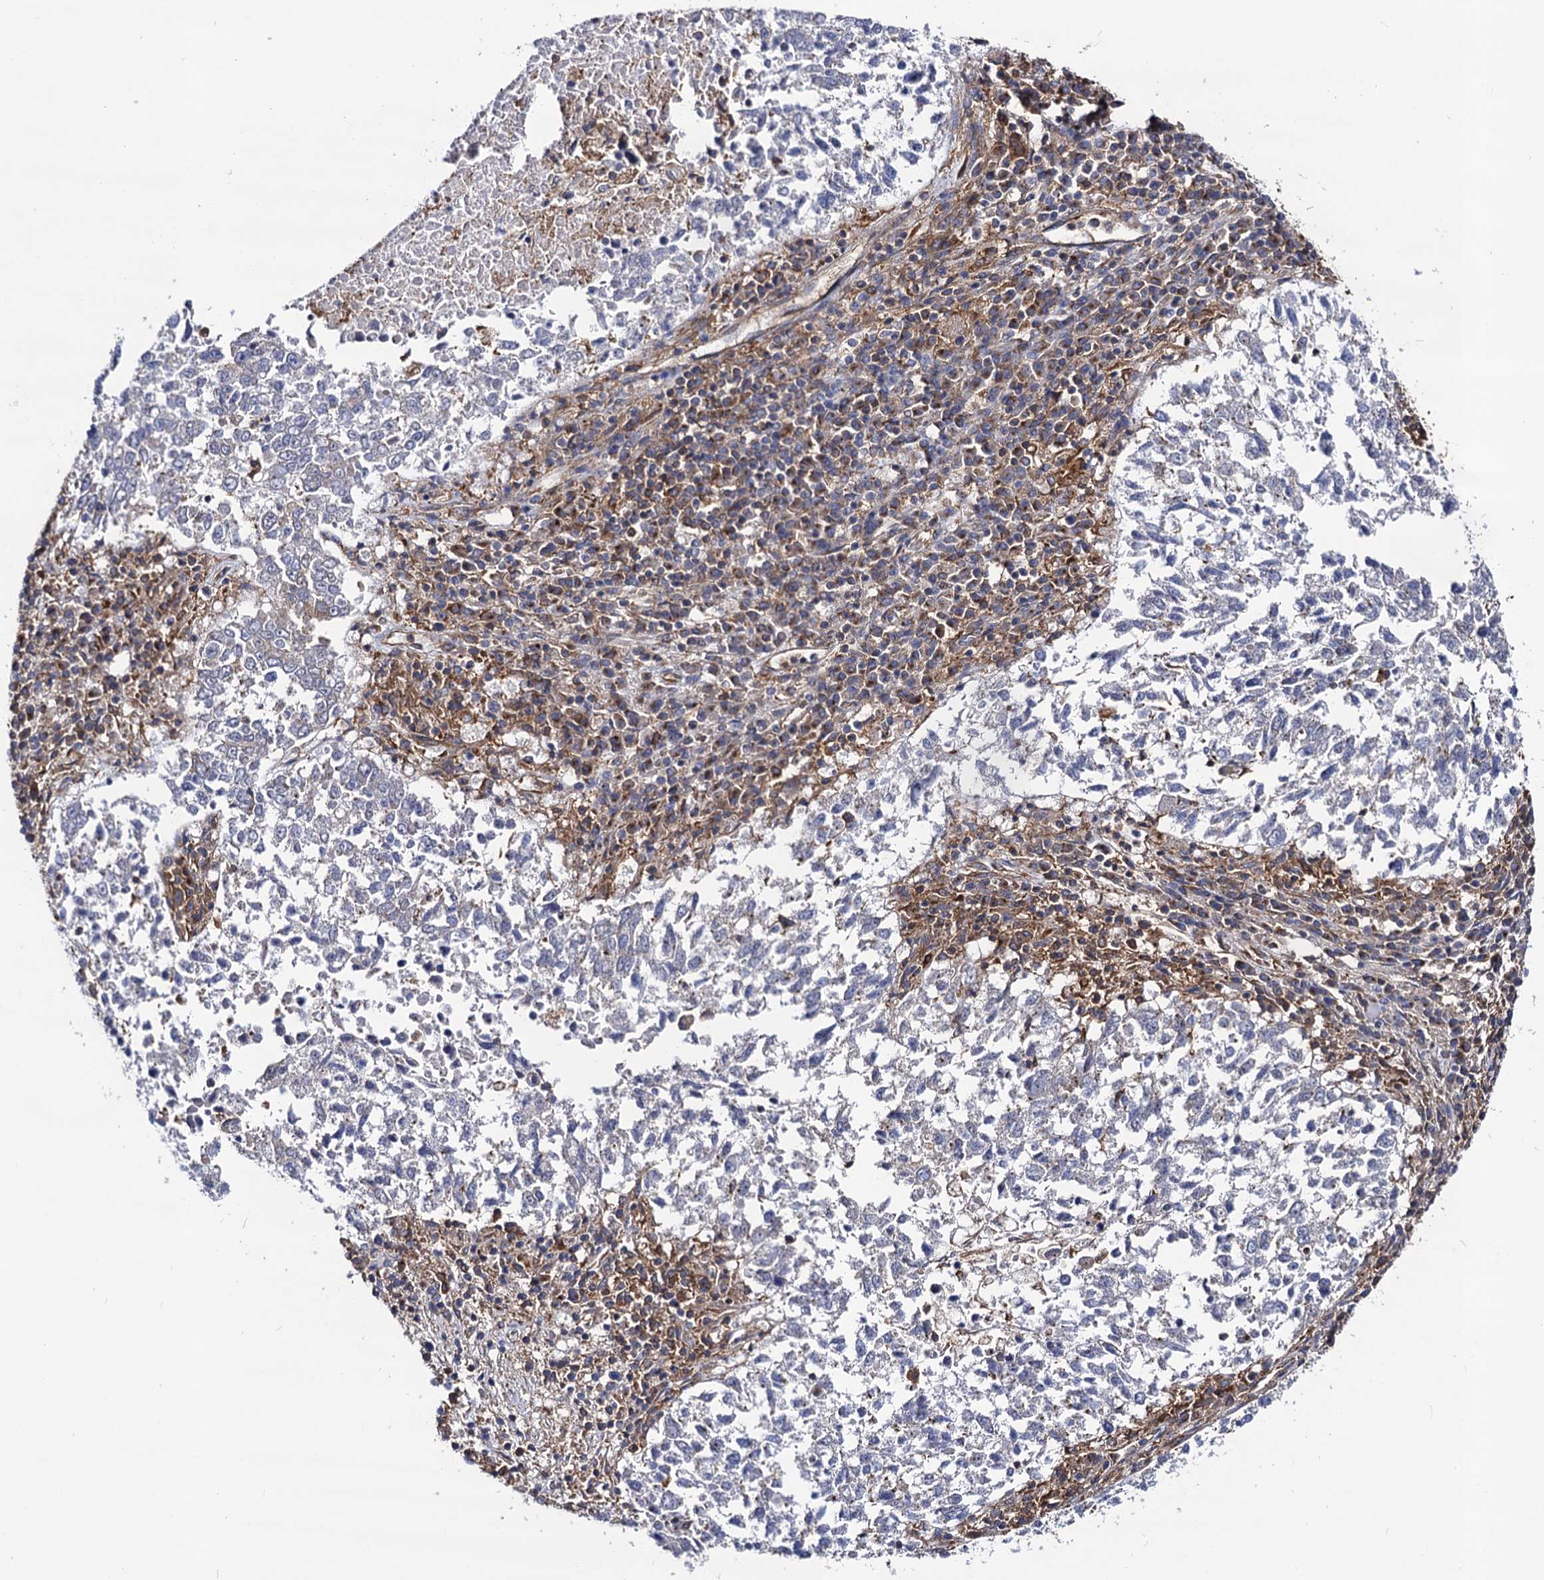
{"staining": {"intensity": "negative", "quantity": "none", "location": "none"}, "tissue": "lung cancer", "cell_type": "Tumor cells", "image_type": "cancer", "snomed": [{"axis": "morphology", "description": "Squamous cell carcinoma, NOS"}, {"axis": "topography", "description": "Lung"}], "caption": "Immunohistochemical staining of lung squamous cell carcinoma shows no significant positivity in tumor cells. (Stains: DAB immunohistochemistry with hematoxylin counter stain, Microscopy: brightfield microscopy at high magnification).", "gene": "DYDC1", "patient": {"sex": "male", "age": 73}}